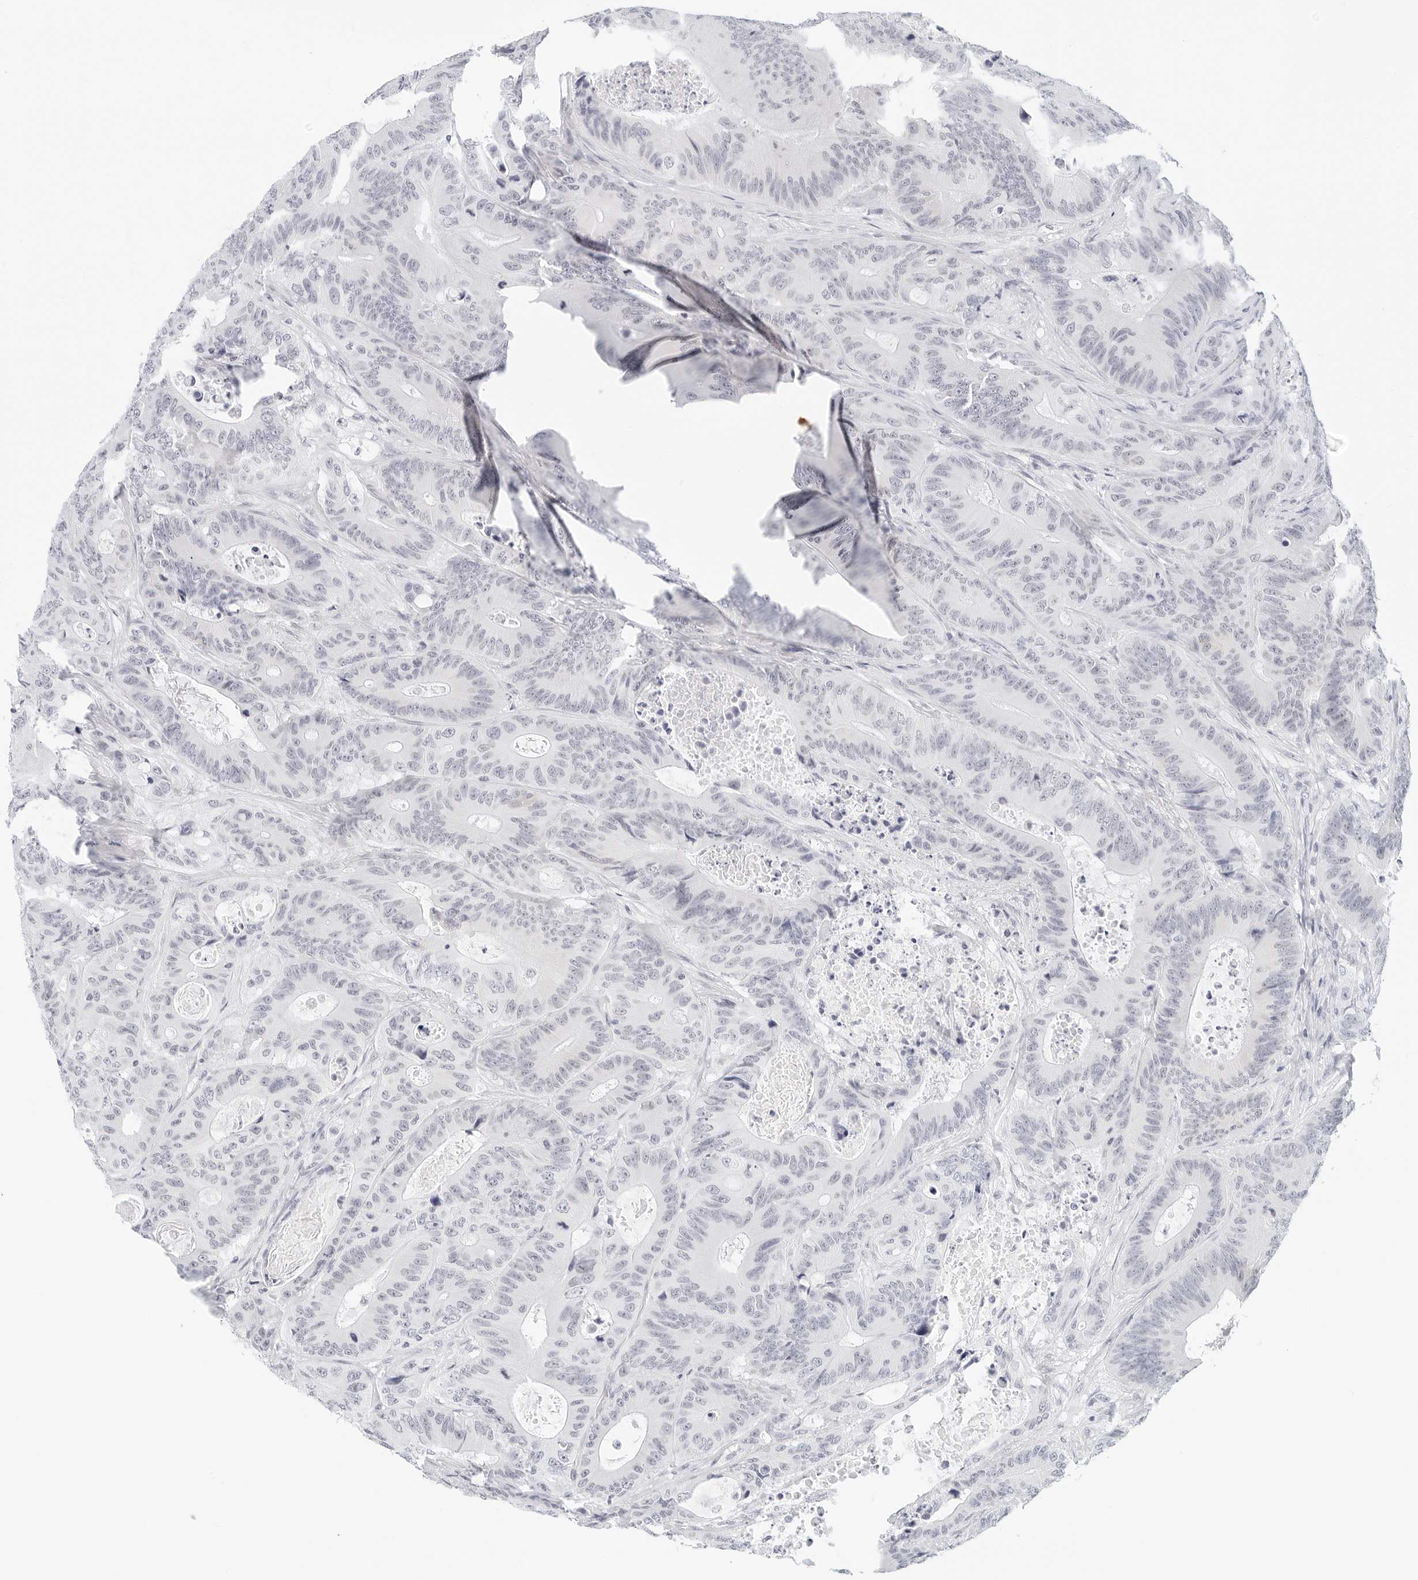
{"staining": {"intensity": "negative", "quantity": "none", "location": "none"}, "tissue": "colorectal cancer", "cell_type": "Tumor cells", "image_type": "cancer", "snomed": [{"axis": "morphology", "description": "Adenocarcinoma, NOS"}, {"axis": "topography", "description": "Colon"}], "caption": "DAB immunohistochemical staining of human colorectal cancer (adenocarcinoma) exhibits no significant positivity in tumor cells.", "gene": "CD22", "patient": {"sex": "male", "age": 83}}